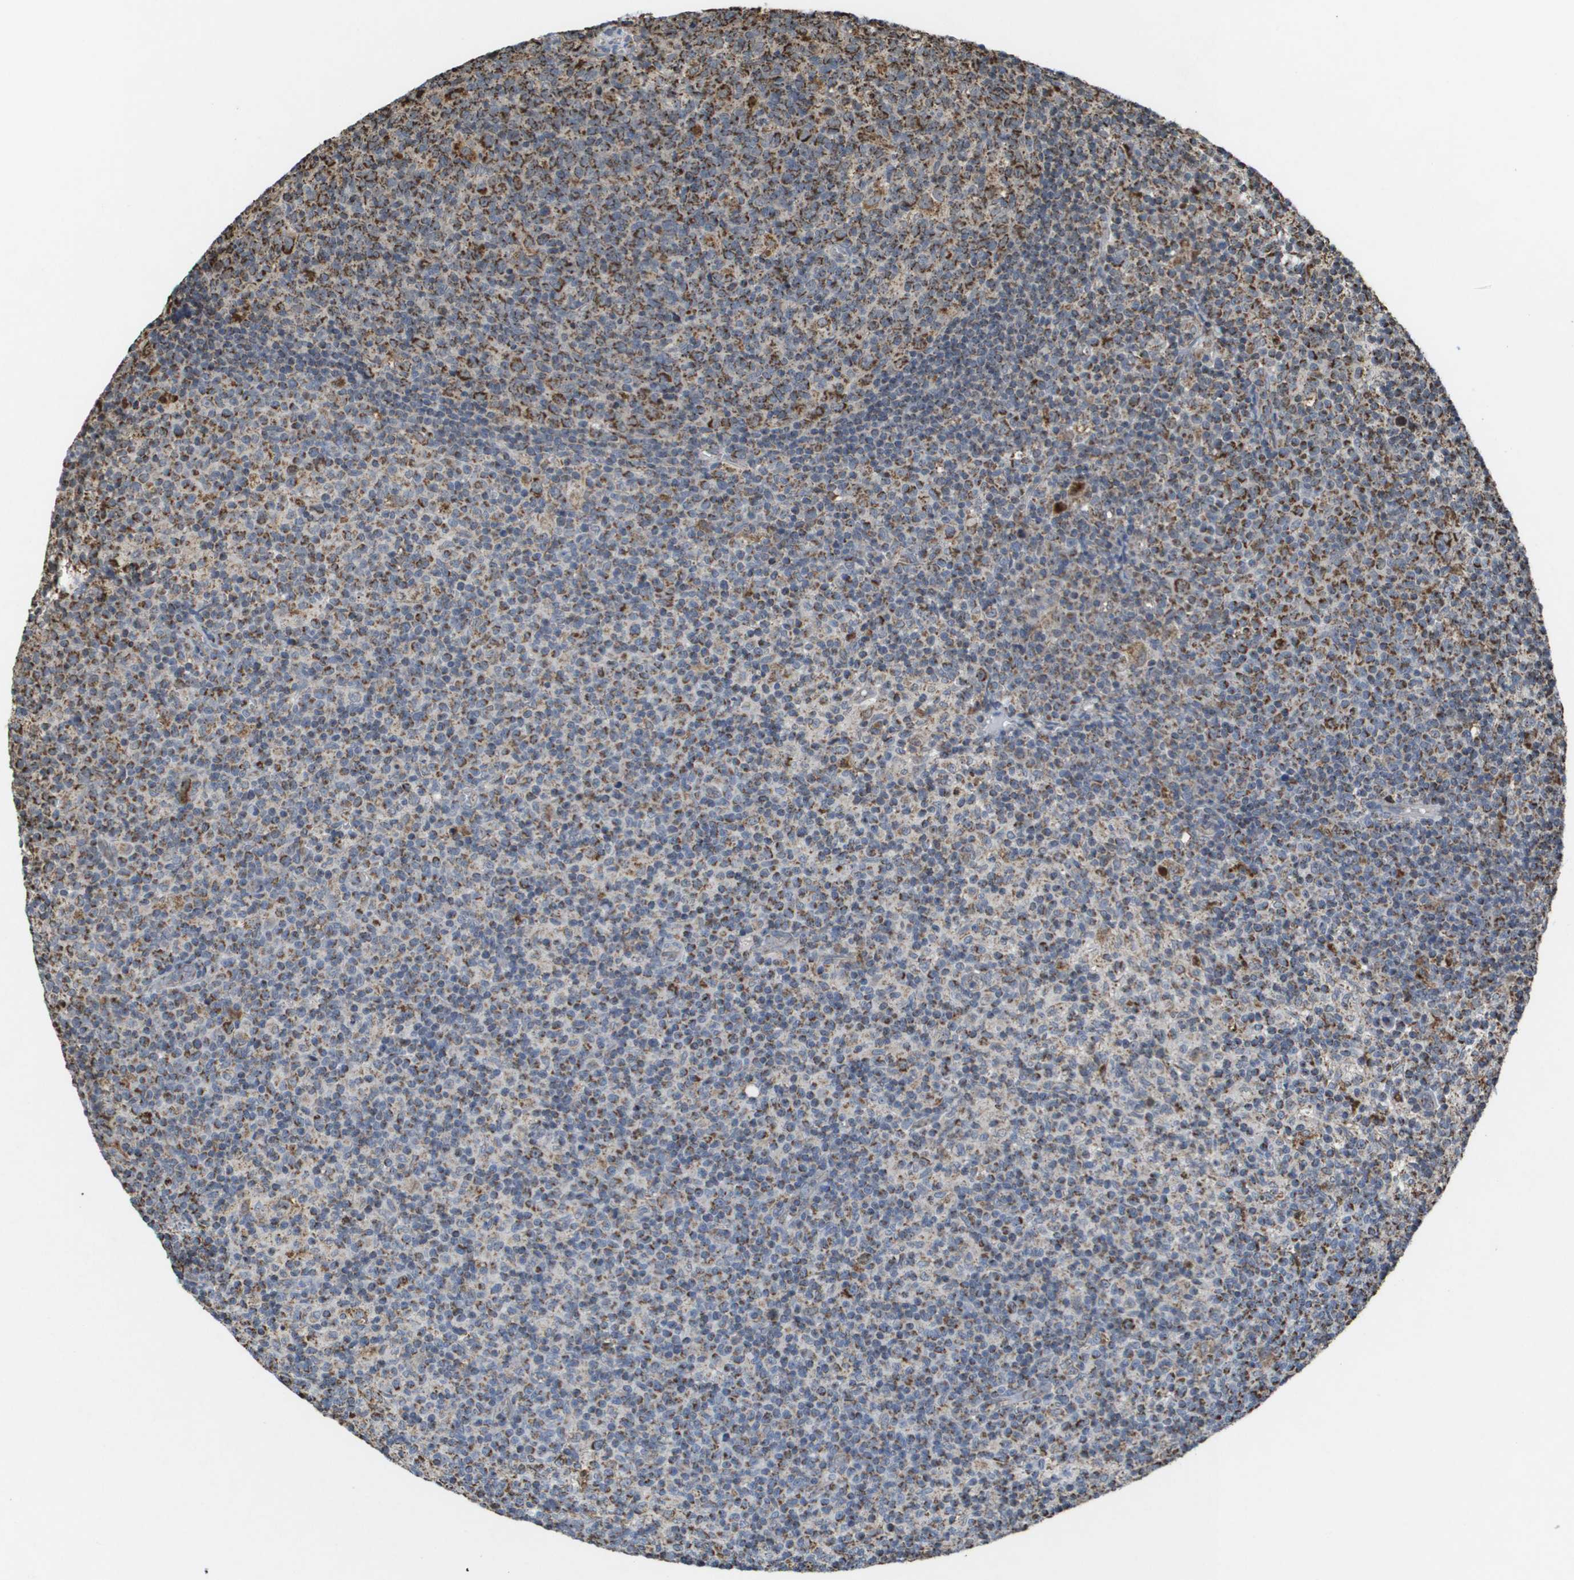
{"staining": {"intensity": "moderate", "quantity": ">75%", "location": "cytoplasmic/membranous"}, "tissue": "lymph node", "cell_type": "Germinal center cells", "image_type": "normal", "snomed": [{"axis": "morphology", "description": "Normal tissue, NOS"}, {"axis": "morphology", "description": "Inflammation, NOS"}, {"axis": "topography", "description": "Lymph node"}], "caption": "Immunohistochemistry photomicrograph of unremarkable human lymph node stained for a protein (brown), which displays medium levels of moderate cytoplasmic/membranous positivity in about >75% of germinal center cells.", "gene": "HSPE1", "patient": {"sex": "male", "age": 55}}